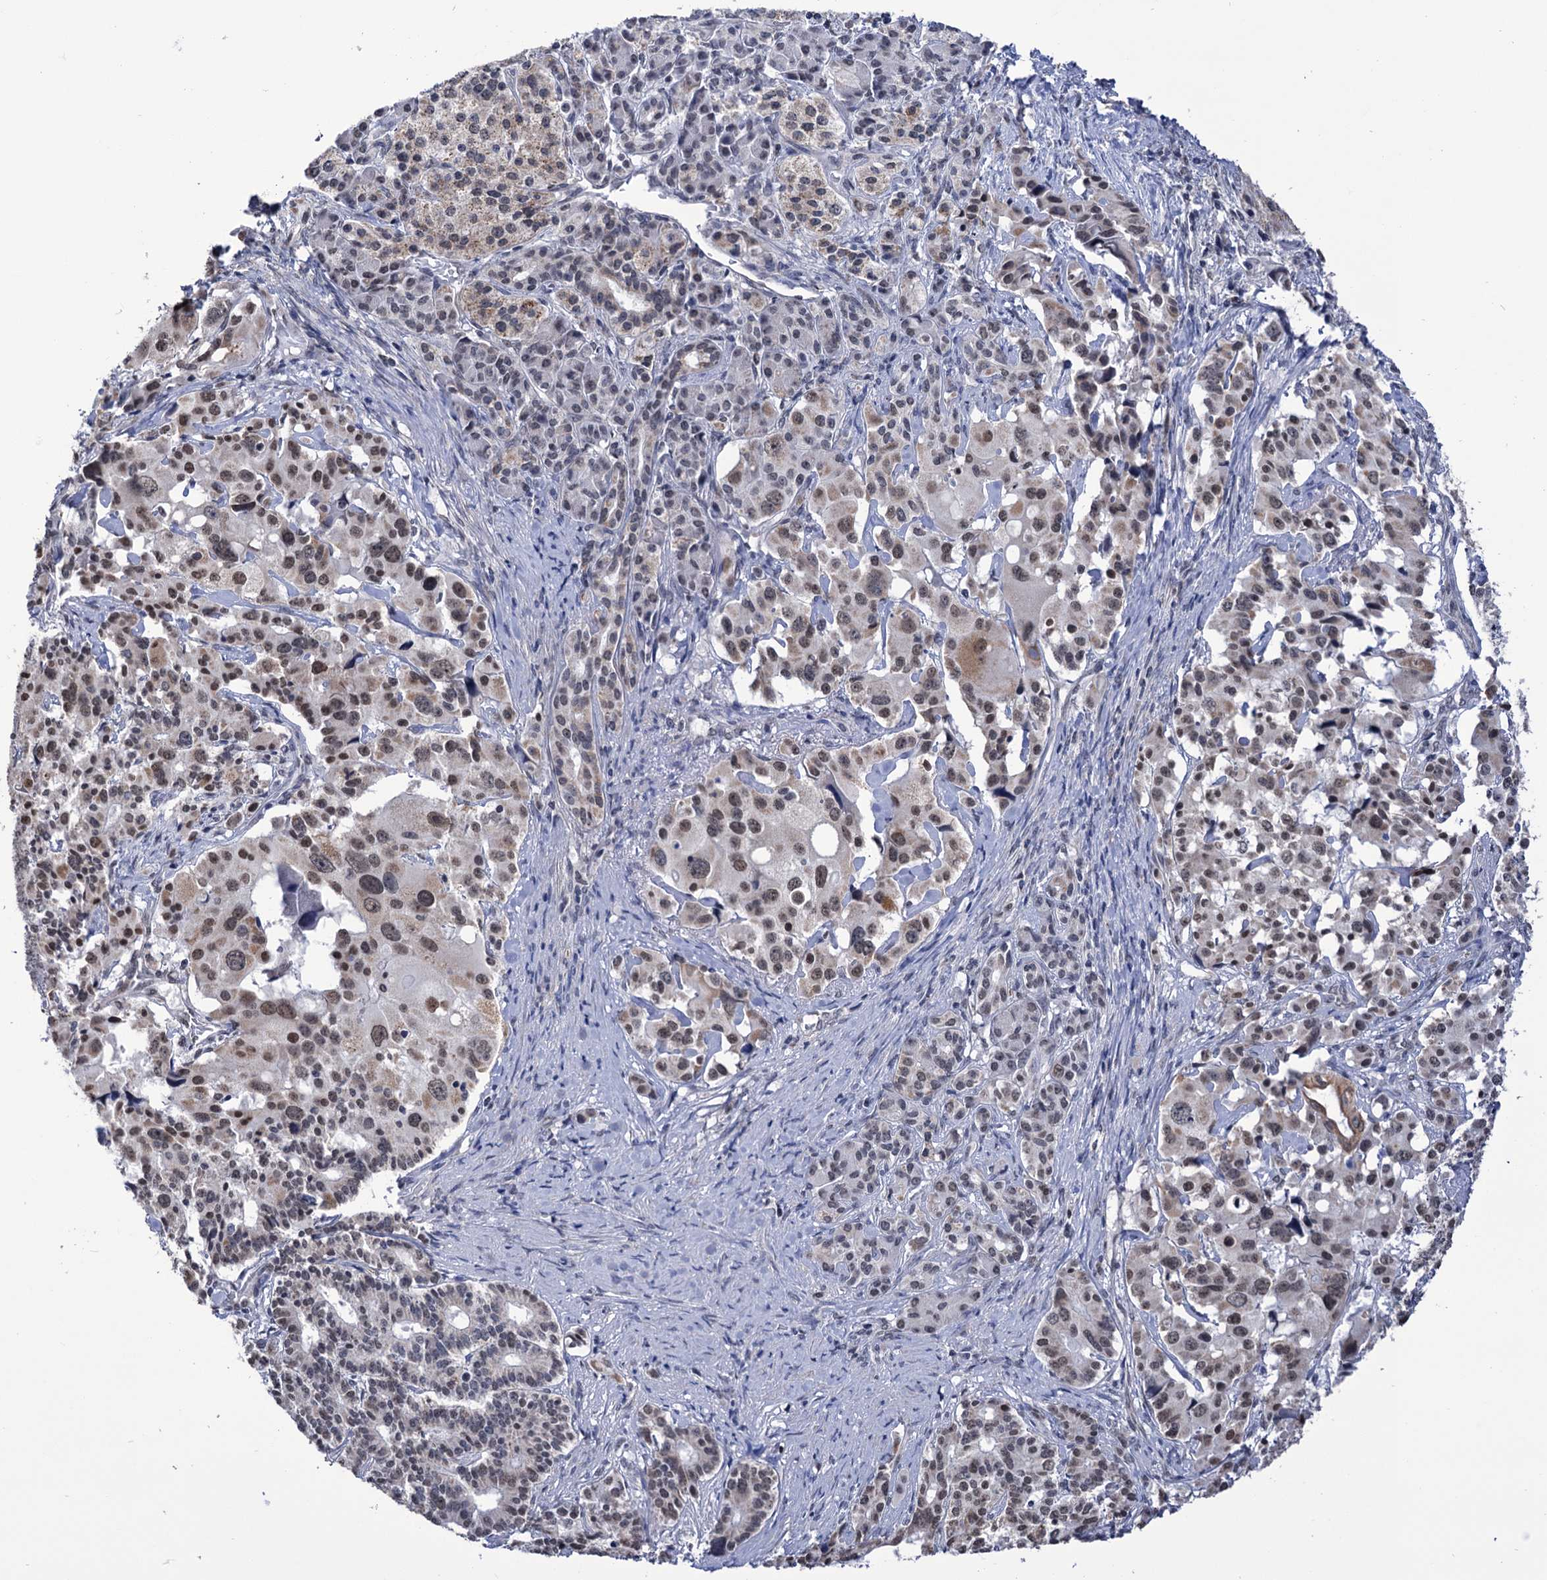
{"staining": {"intensity": "weak", "quantity": "25%-75%", "location": "cytoplasmic/membranous,nuclear"}, "tissue": "pancreatic cancer", "cell_type": "Tumor cells", "image_type": "cancer", "snomed": [{"axis": "morphology", "description": "Adenocarcinoma, NOS"}, {"axis": "topography", "description": "Pancreas"}], "caption": "IHC histopathology image of neoplastic tissue: human pancreatic cancer stained using immunohistochemistry (IHC) reveals low levels of weak protein expression localized specifically in the cytoplasmic/membranous and nuclear of tumor cells, appearing as a cytoplasmic/membranous and nuclear brown color.", "gene": "ABHD10", "patient": {"sex": "female", "age": 74}}